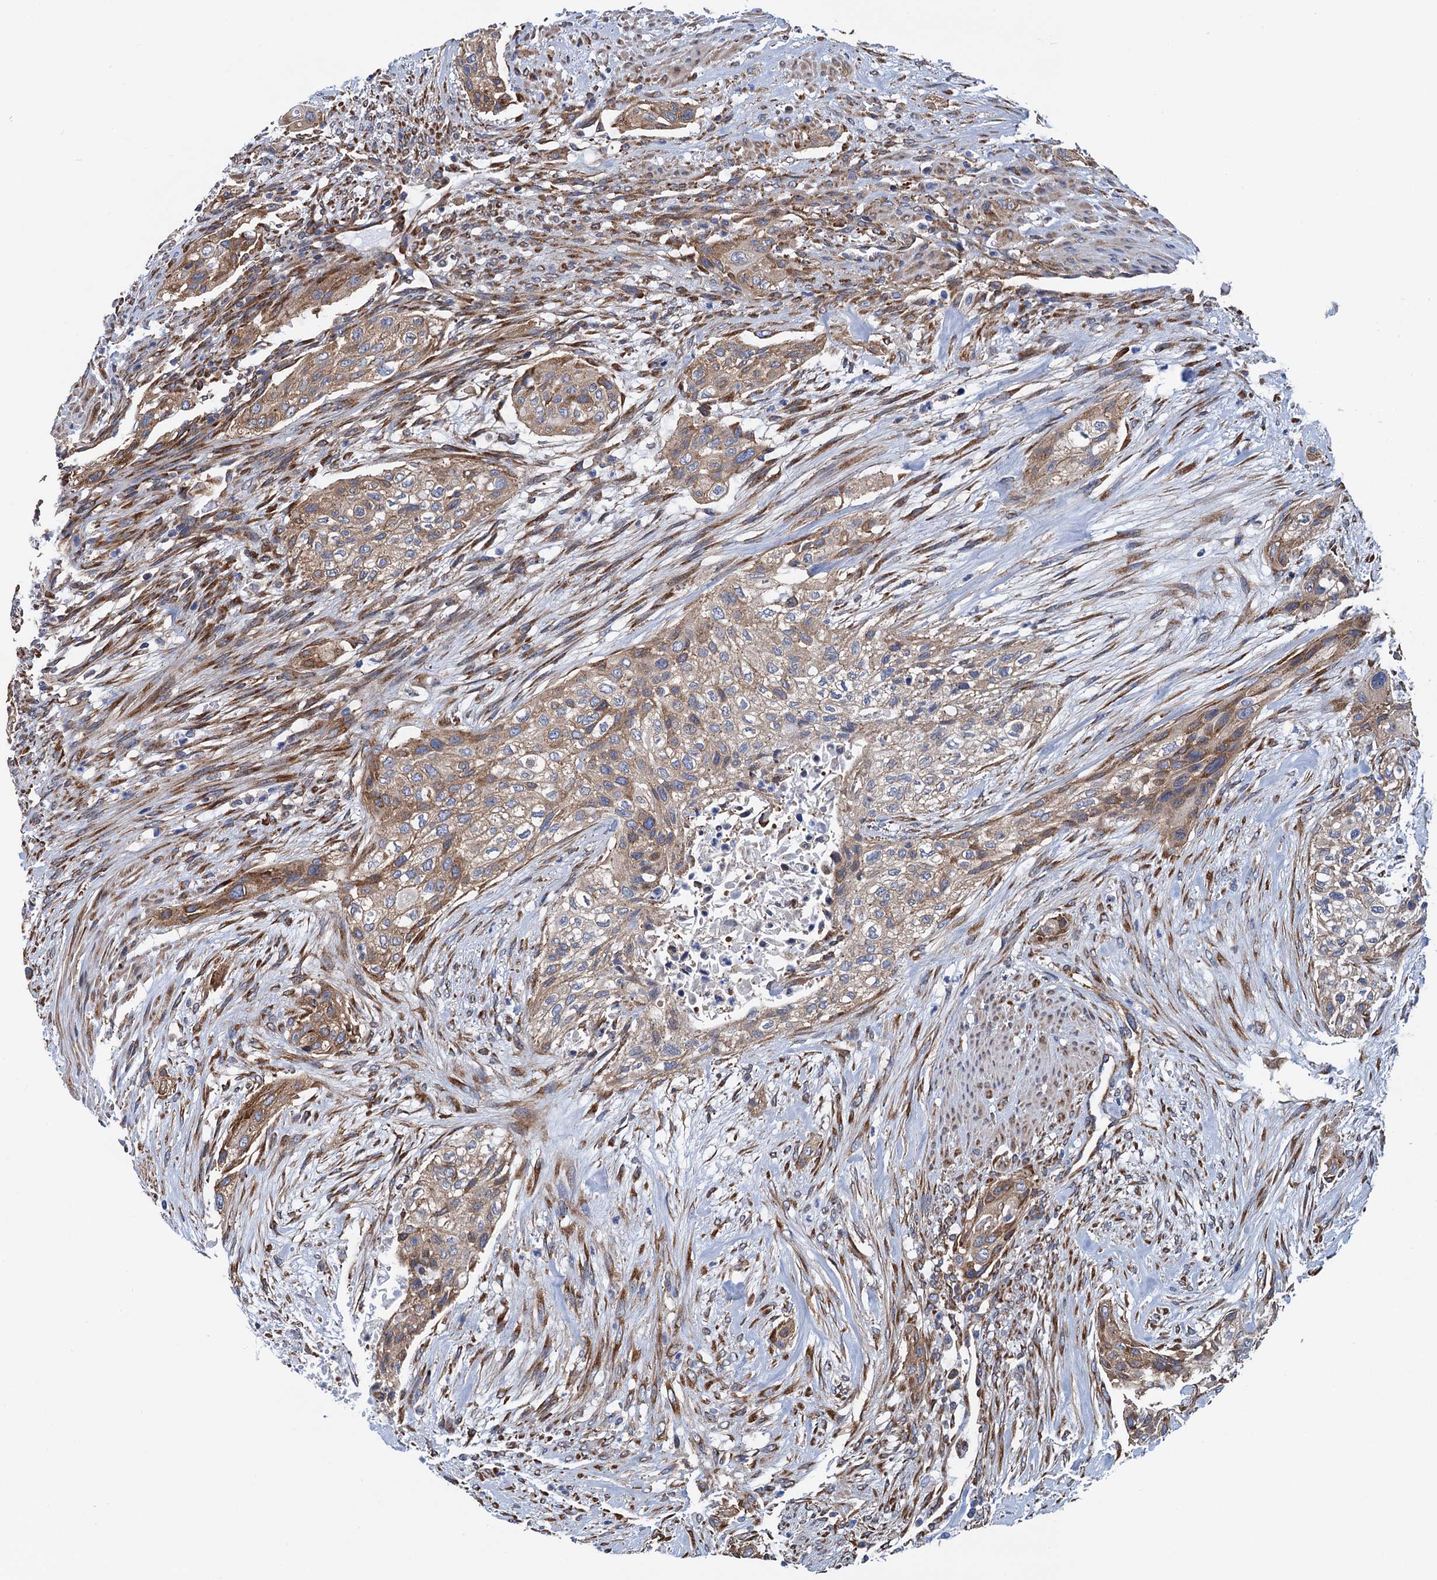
{"staining": {"intensity": "weak", "quantity": ">75%", "location": "cytoplasmic/membranous"}, "tissue": "urothelial cancer", "cell_type": "Tumor cells", "image_type": "cancer", "snomed": [{"axis": "morphology", "description": "Urothelial carcinoma, High grade"}, {"axis": "topography", "description": "Urinary bladder"}], "caption": "Urothelial carcinoma (high-grade) stained for a protein demonstrates weak cytoplasmic/membranous positivity in tumor cells.", "gene": "SLC12A7", "patient": {"sex": "male", "age": 35}}